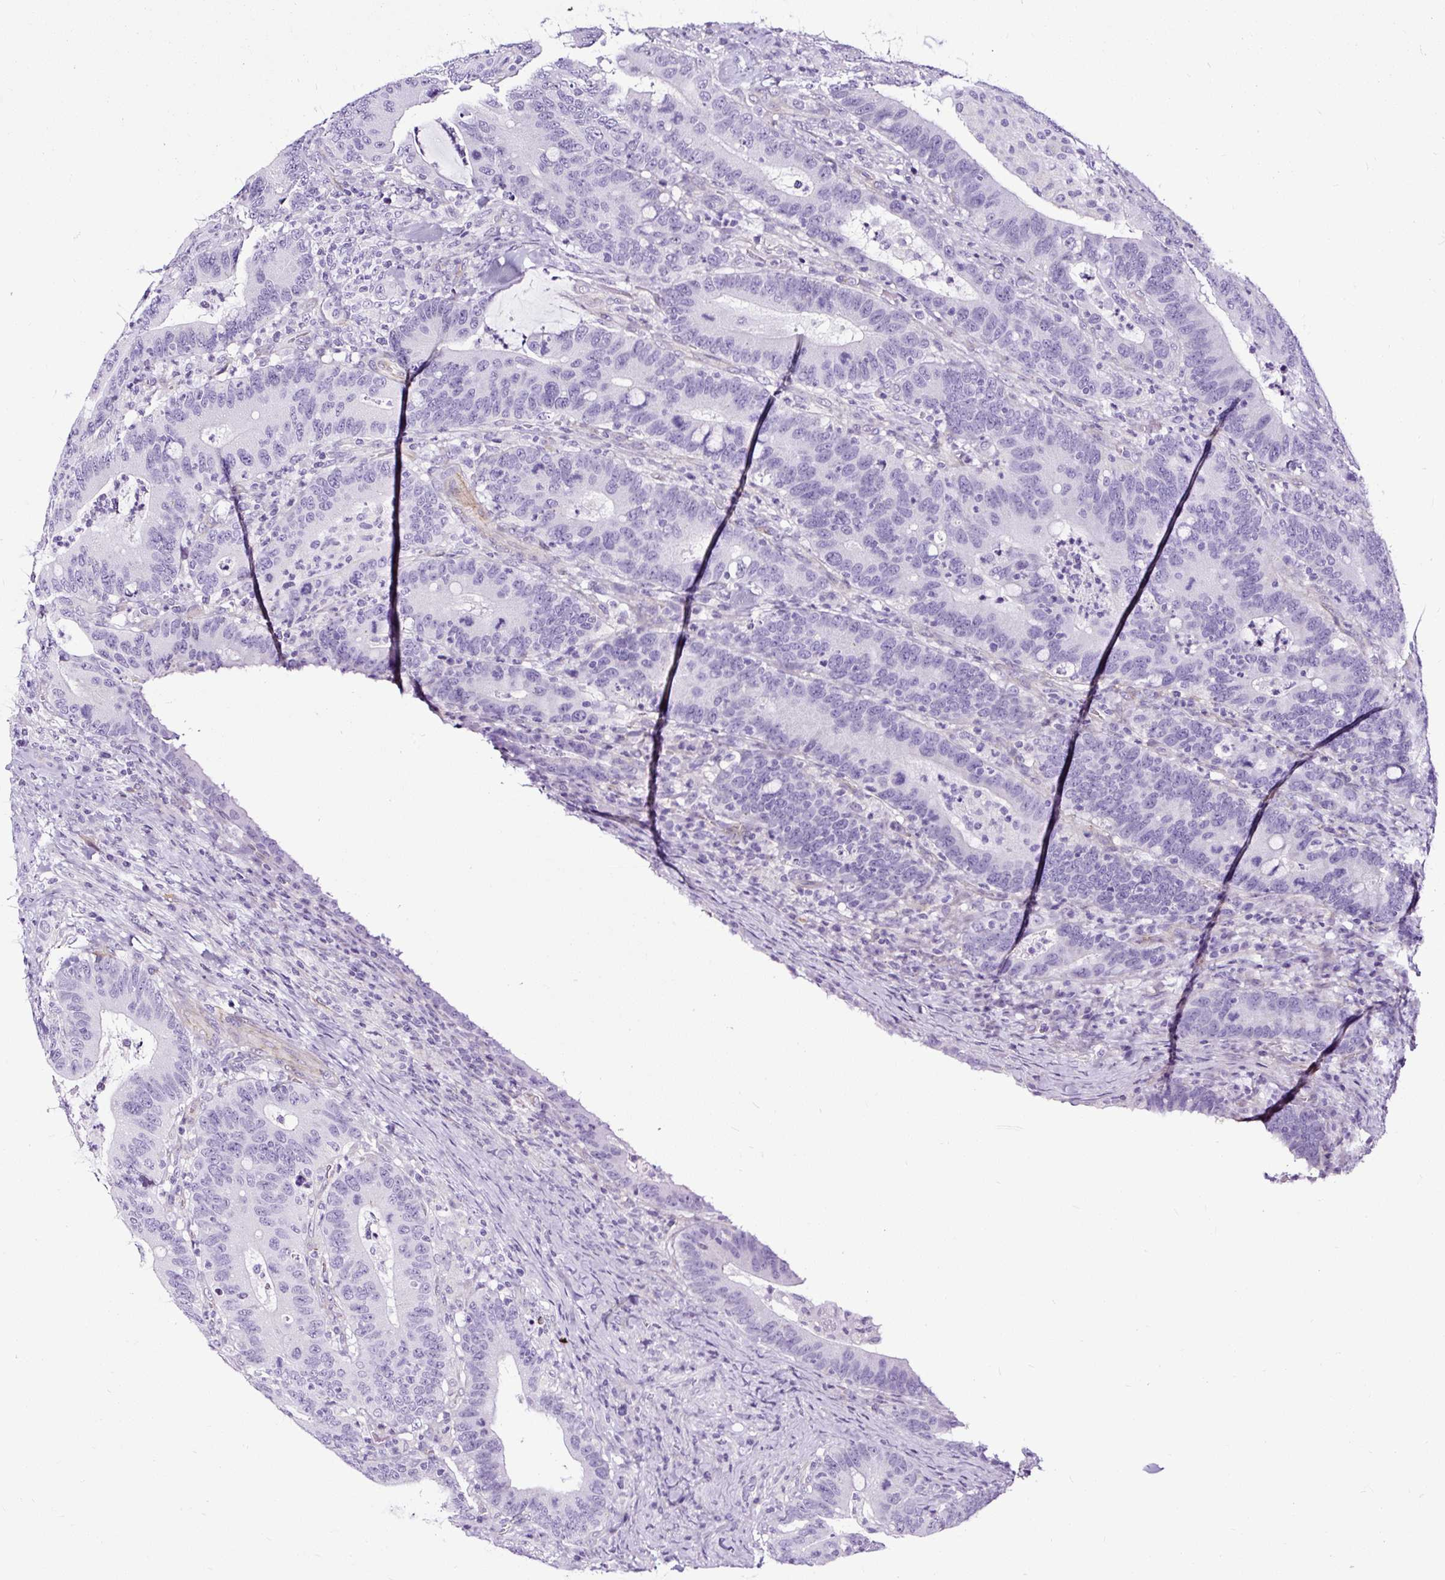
{"staining": {"intensity": "negative", "quantity": "none", "location": "none"}, "tissue": "colorectal cancer", "cell_type": "Tumor cells", "image_type": "cancer", "snomed": [{"axis": "morphology", "description": "Adenocarcinoma, NOS"}, {"axis": "topography", "description": "Colon"}], "caption": "Immunohistochemistry of human adenocarcinoma (colorectal) shows no expression in tumor cells.", "gene": "SLC7A8", "patient": {"sex": "female", "age": 66}}